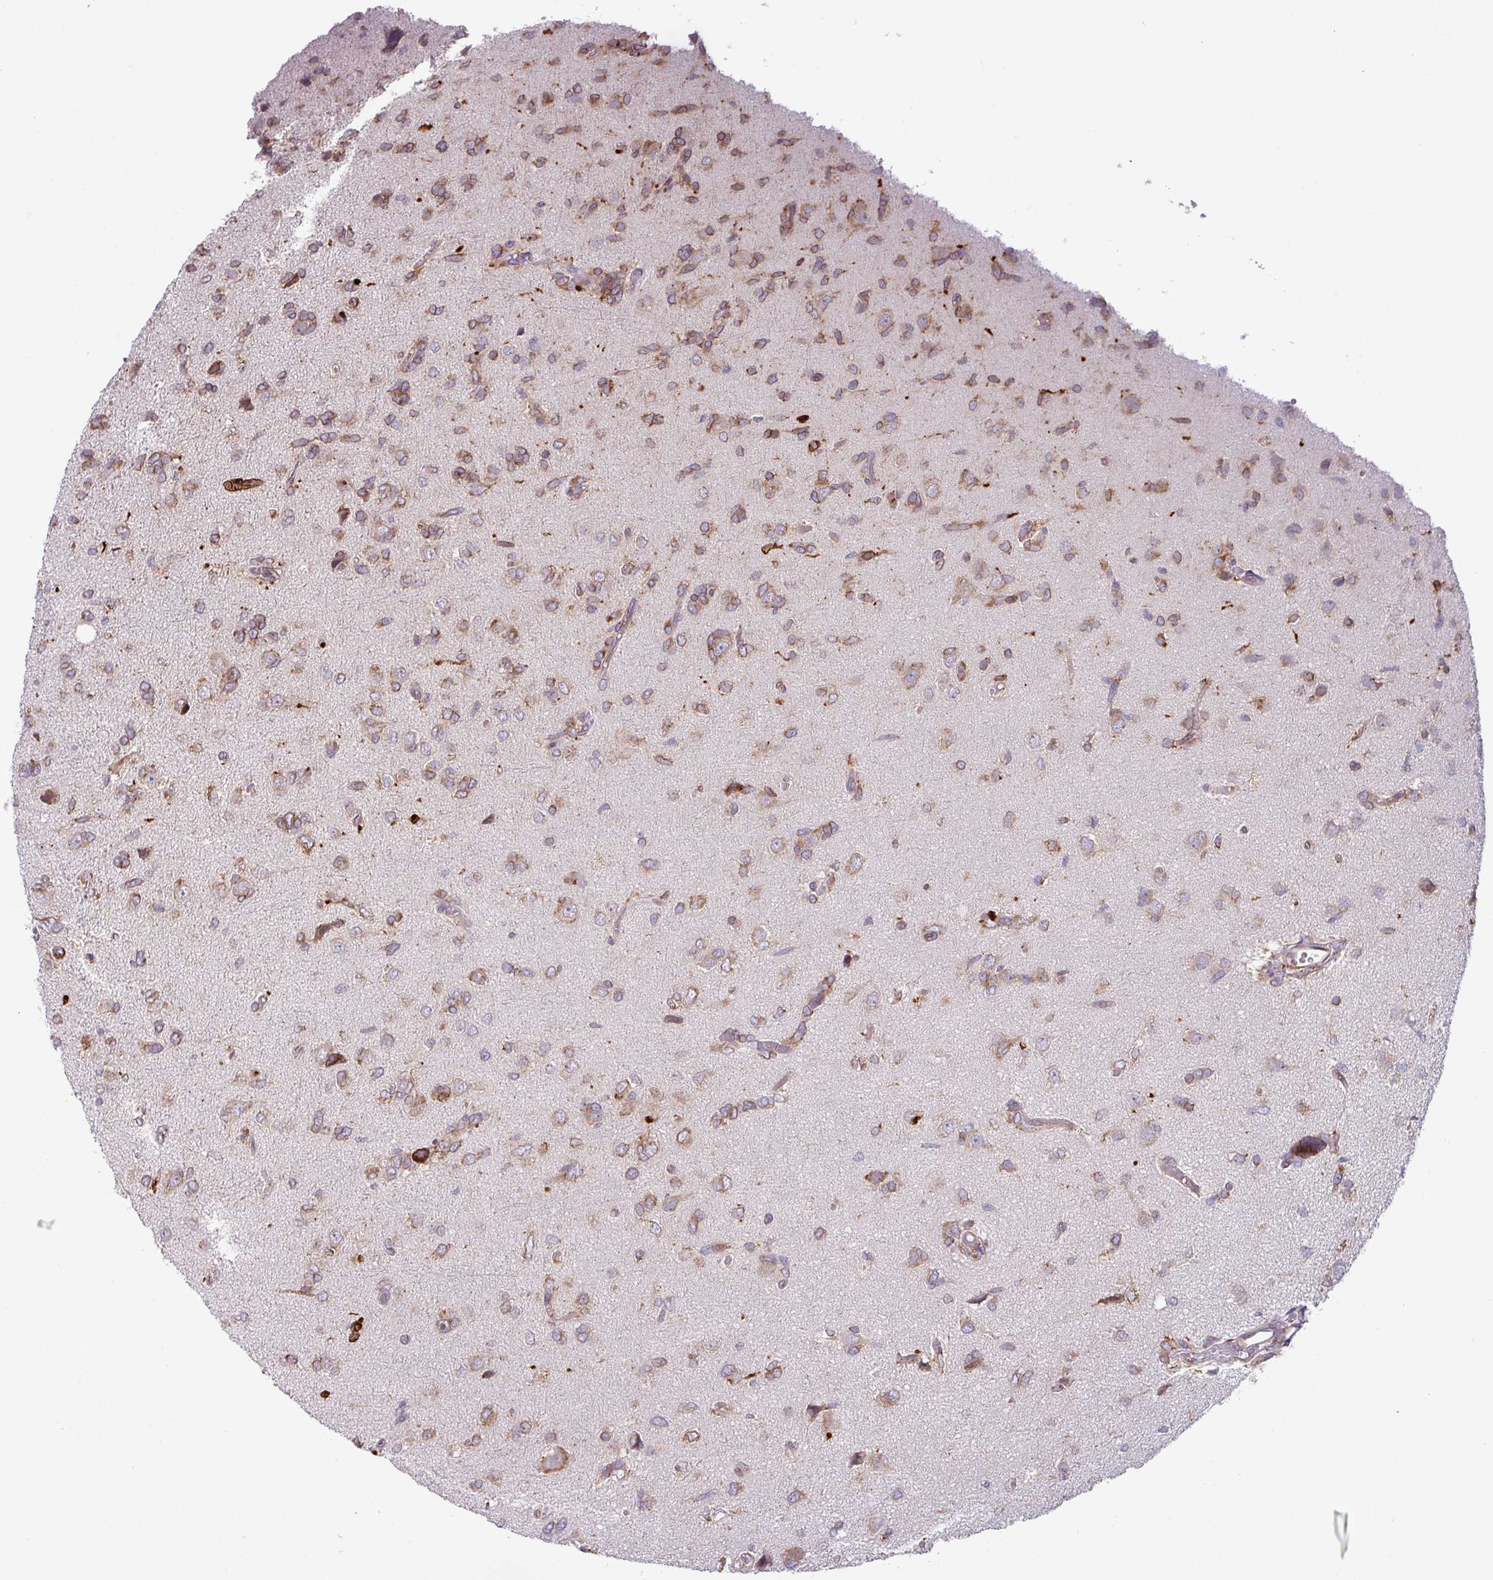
{"staining": {"intensity": "moderate", "quantity": ">75%", "location": "cytoplasmic/membranous"}, "tissue": "glioma", "cell_type": "Tumor cells", "image_type": "cancer", "snomed": [{"axis": "morphology", "description": "Glioma, malignant, High grade"}, {"axis": "topography", "description": "Brain"}], "caption": "Glioma tissue shows moderate cytoplasmic/membranous expression in approximately >75% of tumor cells, visualized by immunohistochemistry. (Stains: DAB in brown, nuclei in blue, Microscopy: brightfield microscopy at high magnification).", "gene": "SLC39A7", "patient": {"sex": "female", "age": 59}}